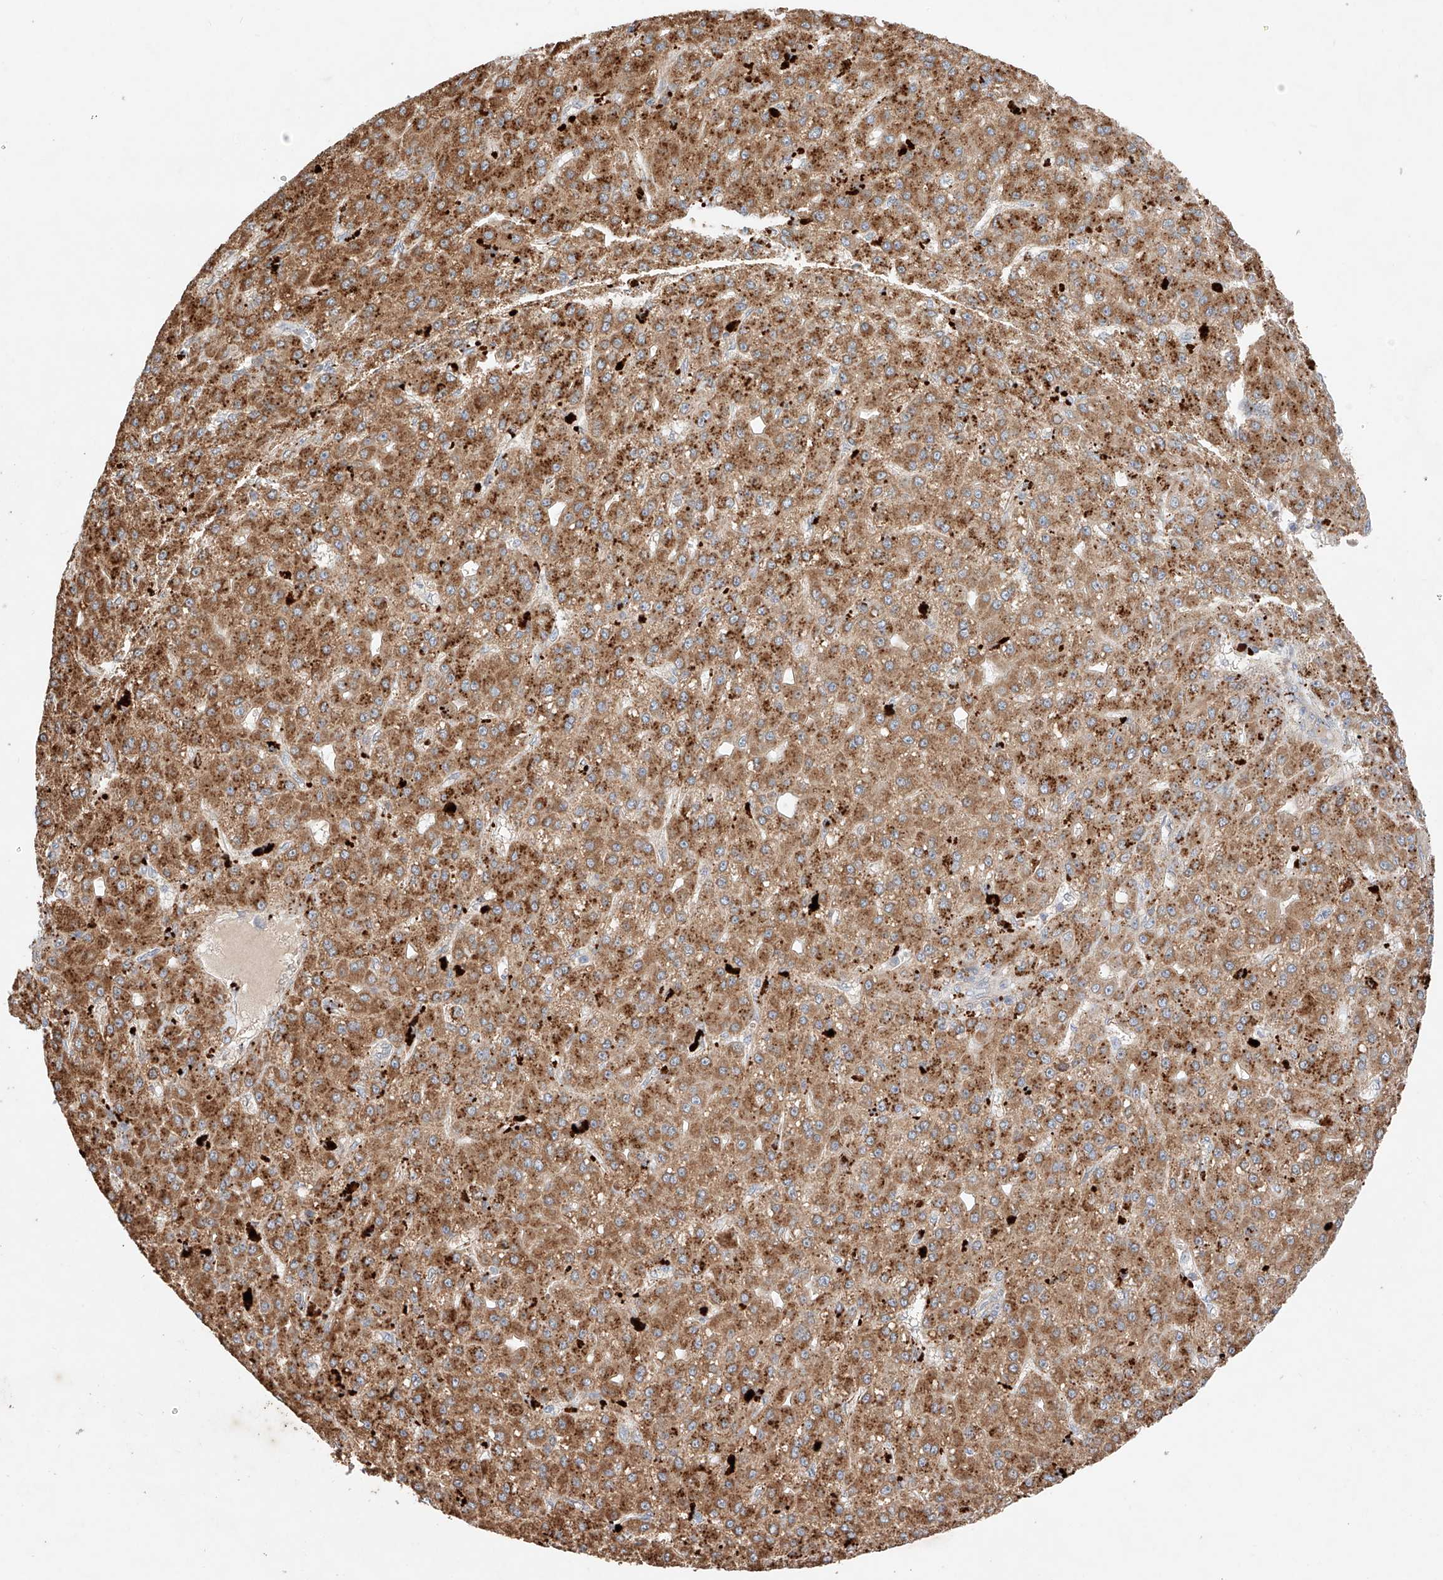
{"staining": {"intensity": "strong", "quantity": ">75%", "location": "cytoplasmic/membranous"}, "tissue": "liver cancer", "cell_type": "Tumor cells", "image_type": "cancer", "snomed": [{"axis": "morphology", "description": "Carcinoma, Hepatocellular, NOS"}, {"axis": "topography", "description": "Liver"}], "caption": "Immunohistochemistry (IHC) staining of hepatocellular carcinoma (liver), which reveals high levels of strong cytoplasmic/membranous positivity in about >75% of tumor cells indicating strong cytoplasmic/membranous protein staining. The staining was performed using DAB (3,3'-diaminobenzidine) (brown) for protein detection and nuclei were counterstained in hematoxylin (blue).", "gene": "GCNT1", "patient": {"sex": "male", "age": 67}}